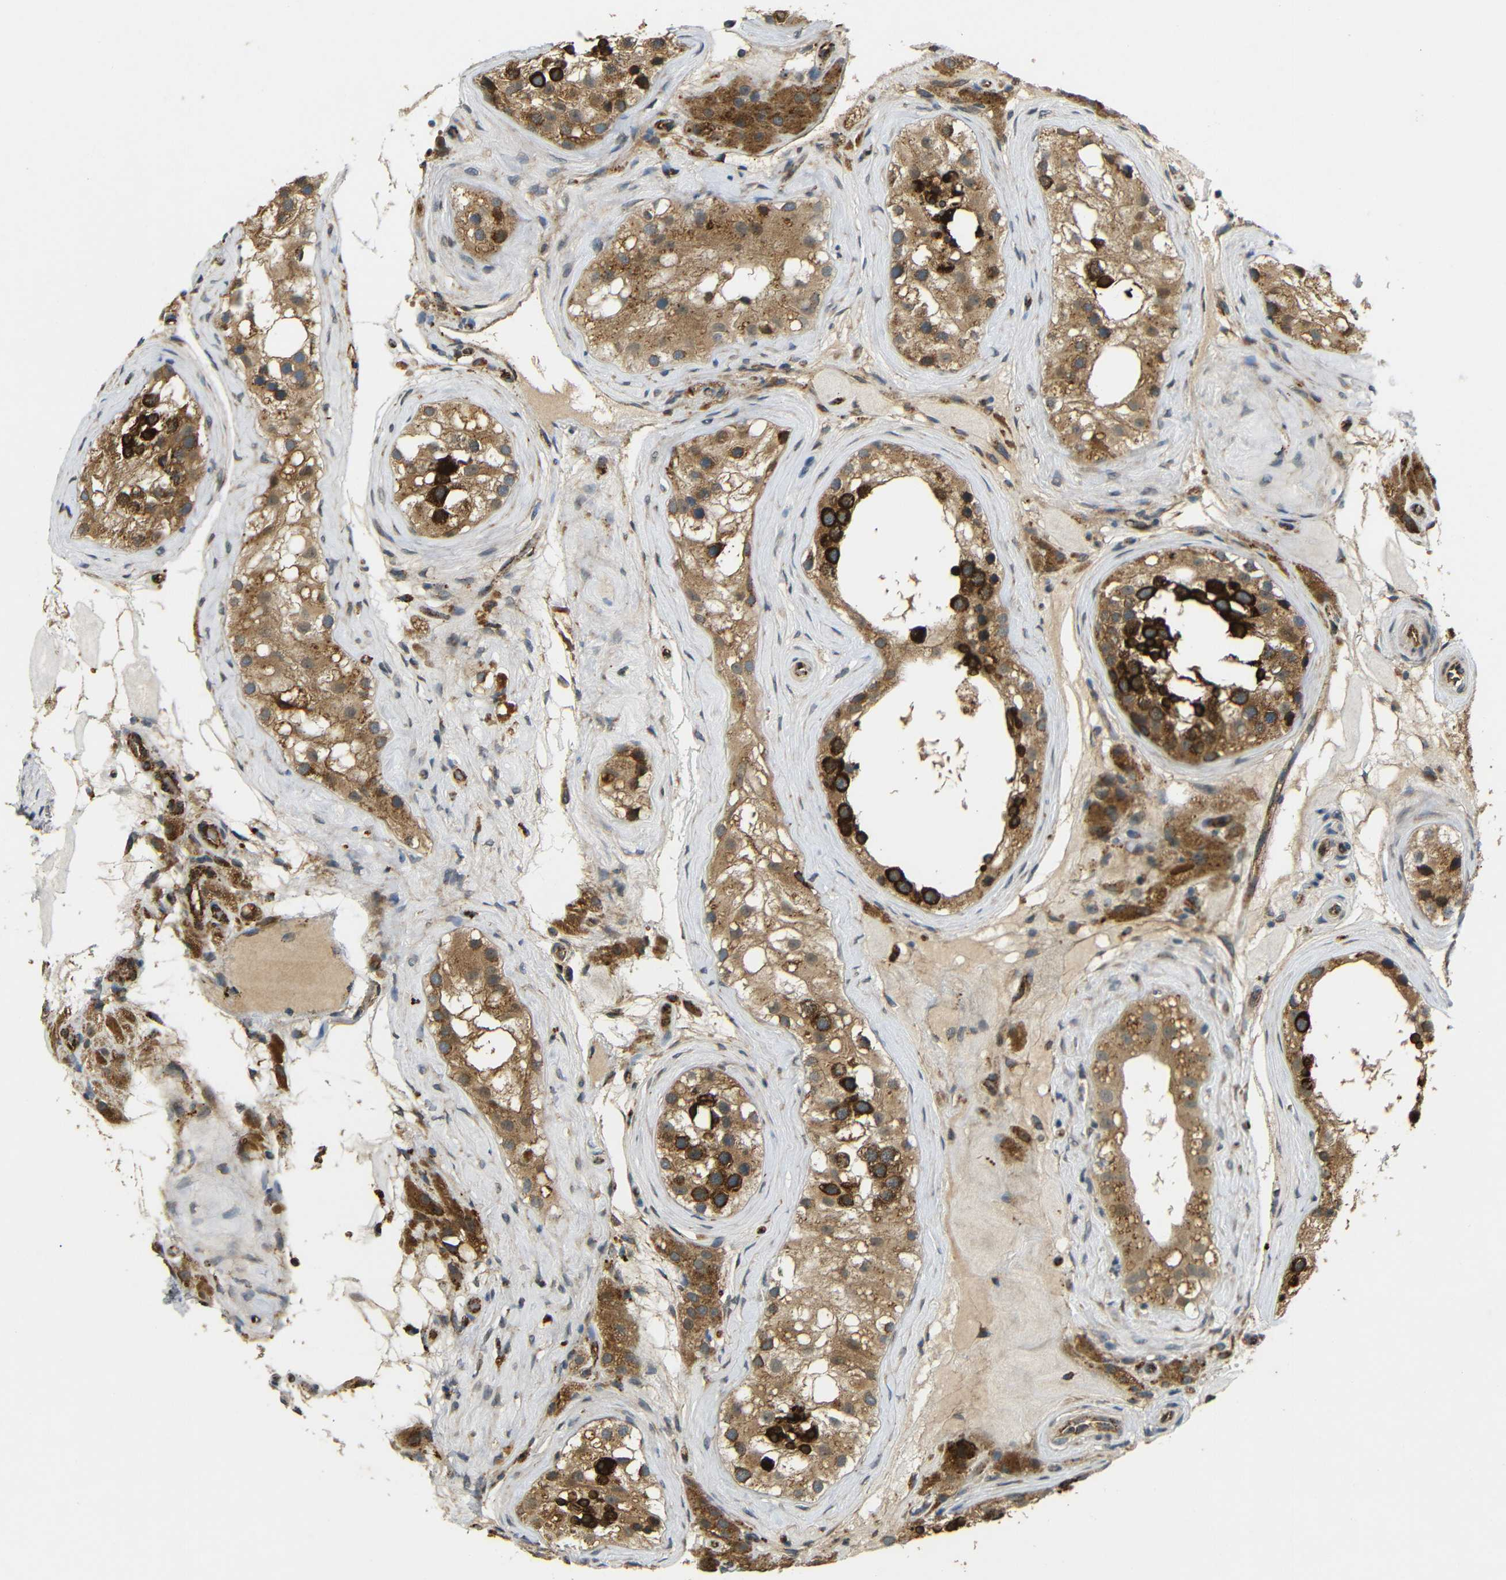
{"staining": {"intensity": "strong", "quantity": ">75%", "location": "cytoplasmic/membranous"}, "tissue": "testis", "cell_type": "Cells in seminiferous ducts", "image_type": "normal", "snomed": [{"axis": "morphology", "description": "Normal tissue, NOS"}, {"axis": "morphology", "description": "Seminoma, NOS"}, {"axis": "topography", "description": "Testis"}], "caption": "Human testis stained for a protein (brown) shows strong cytoplasmic/membranous positive staining in about >75% of cells in seminiferous ducts.", "gene": "ATP7A", "patient": {"sex": "male", "age": 71}}